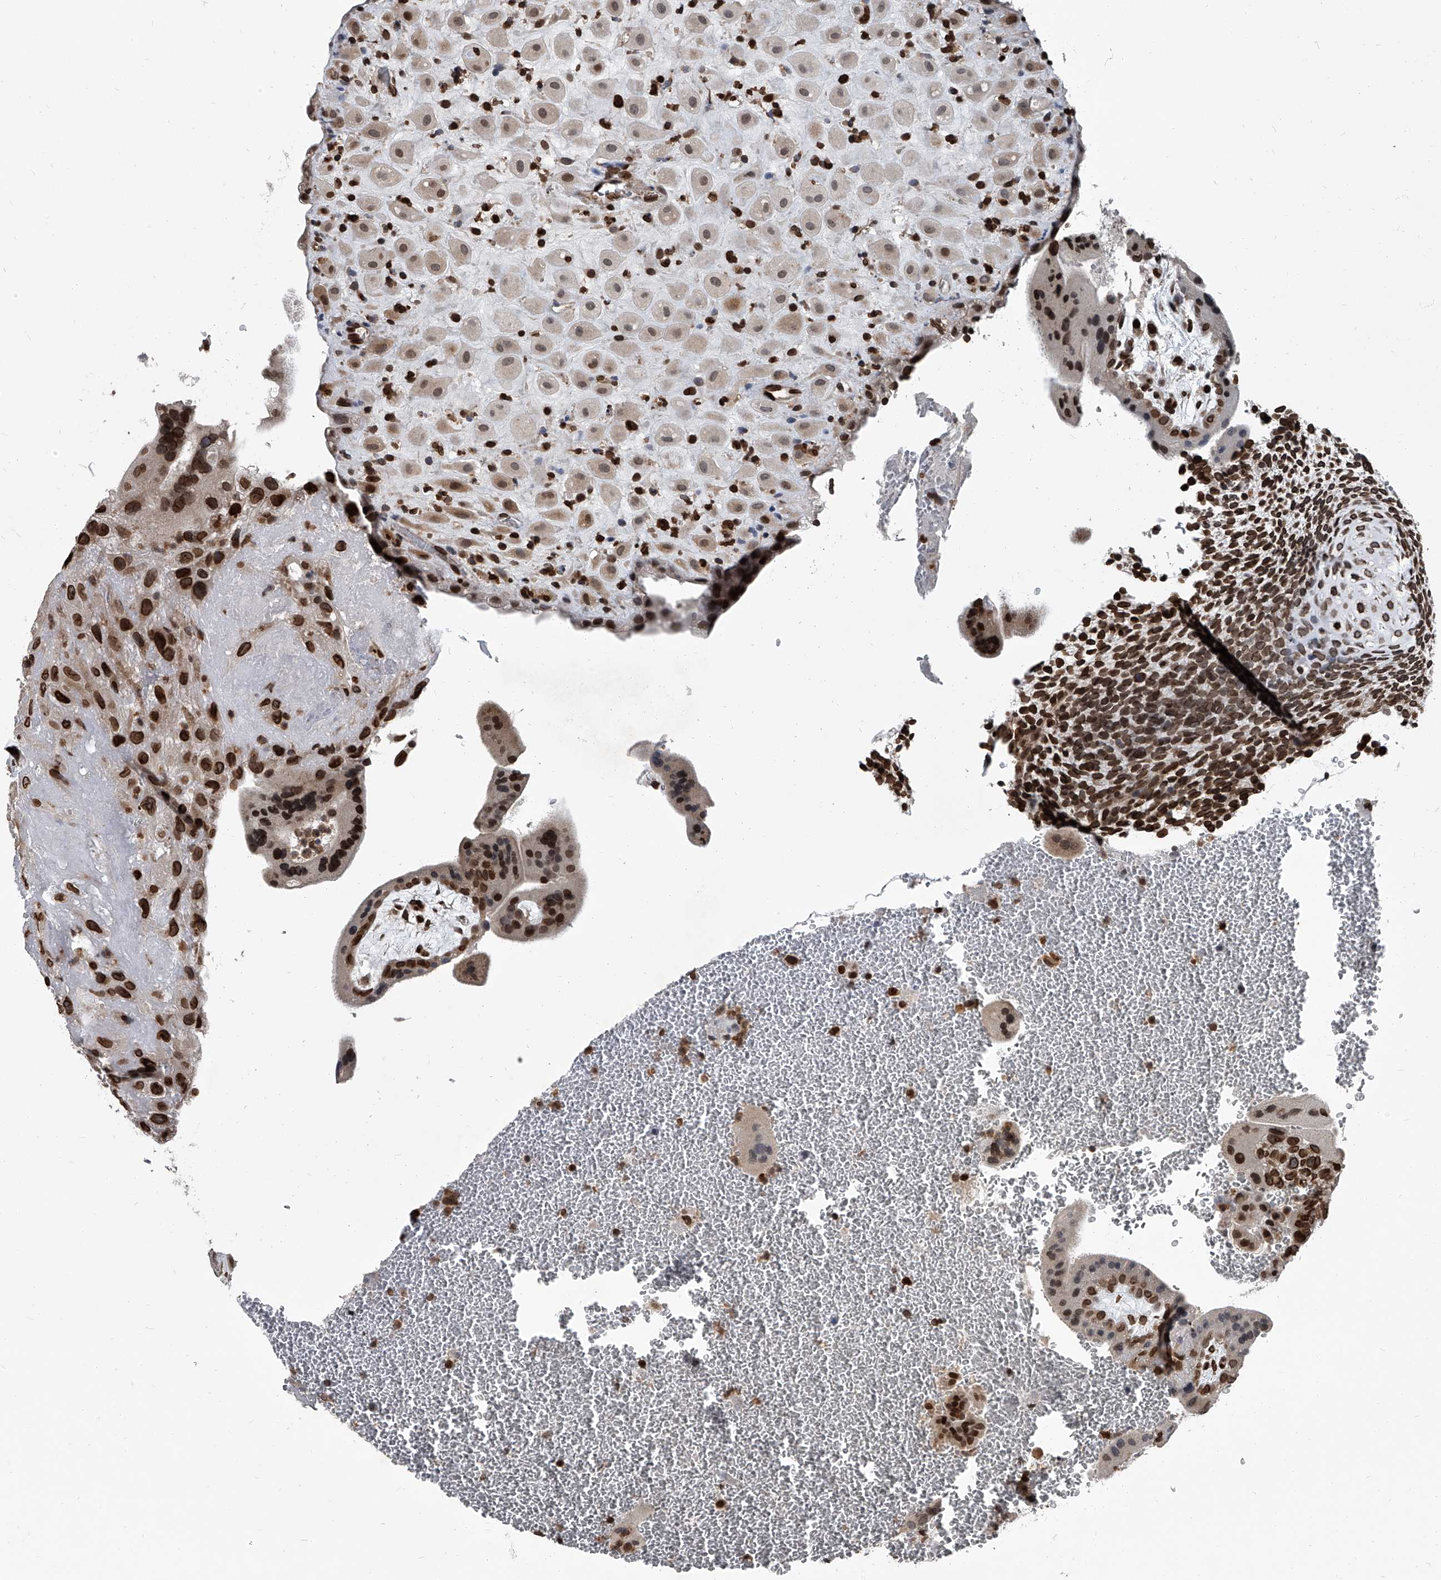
{"staining": {"intensity": "moderate", "quantity": ">75%", "location": "cytoplasmic/membranous,nuclear"}, "tissue": "placenta", "cell_type": "Decidual cells", "image_type": "normal", "snomed": [{"axis": "morphology", "description": "Normal tissue, NOS"}, {"axis": "topography", "description": "Placenta"}], "caption": "About >75% of decidual cells in normal placenta show moderate cytoplasmic/membranous,nuclear protein positivity as visualized by brown immunohistochemical staining.", "gene": "PHF20", "patient": {"sex": "female", "age": 35}}